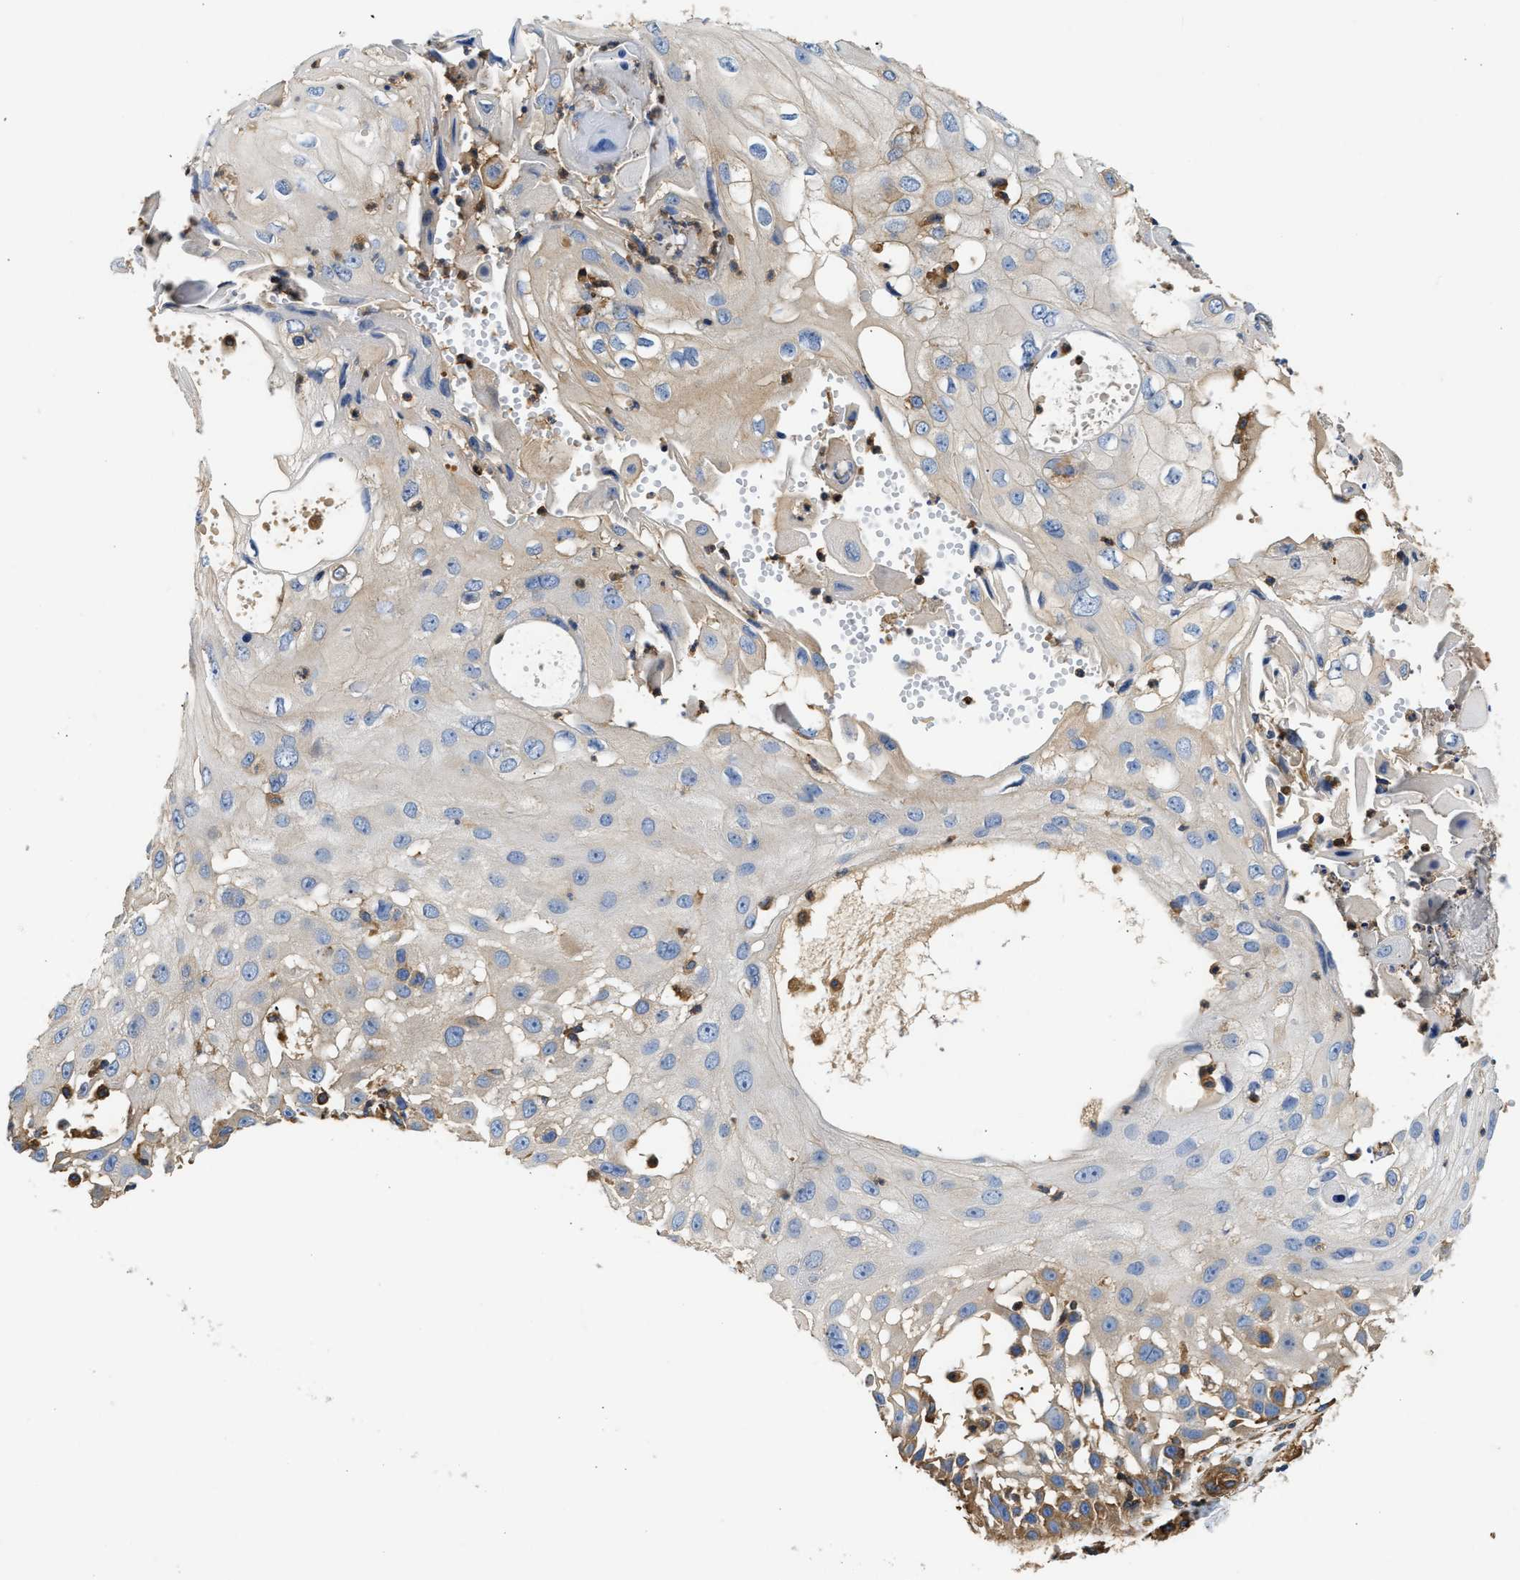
{"staining": {"intensity": "negative", "quantity": "none", "location": "none"}, "tissue": "skin cancer", "cell_type": "Tumor cells", "image_type": "cancer", "snomed": [{"axis": "morphology", "description": "Squamous cell carcinoma, NOS"}, {"axis": "topography", "description": "Skin"}], "caption": "Immunohistochemical staining of human skin squamous cell carcinoma reveals no significant positivity in tumor cells.", "gene": "SAMD9L", "patient": {"sex": "female", "age": 44}}